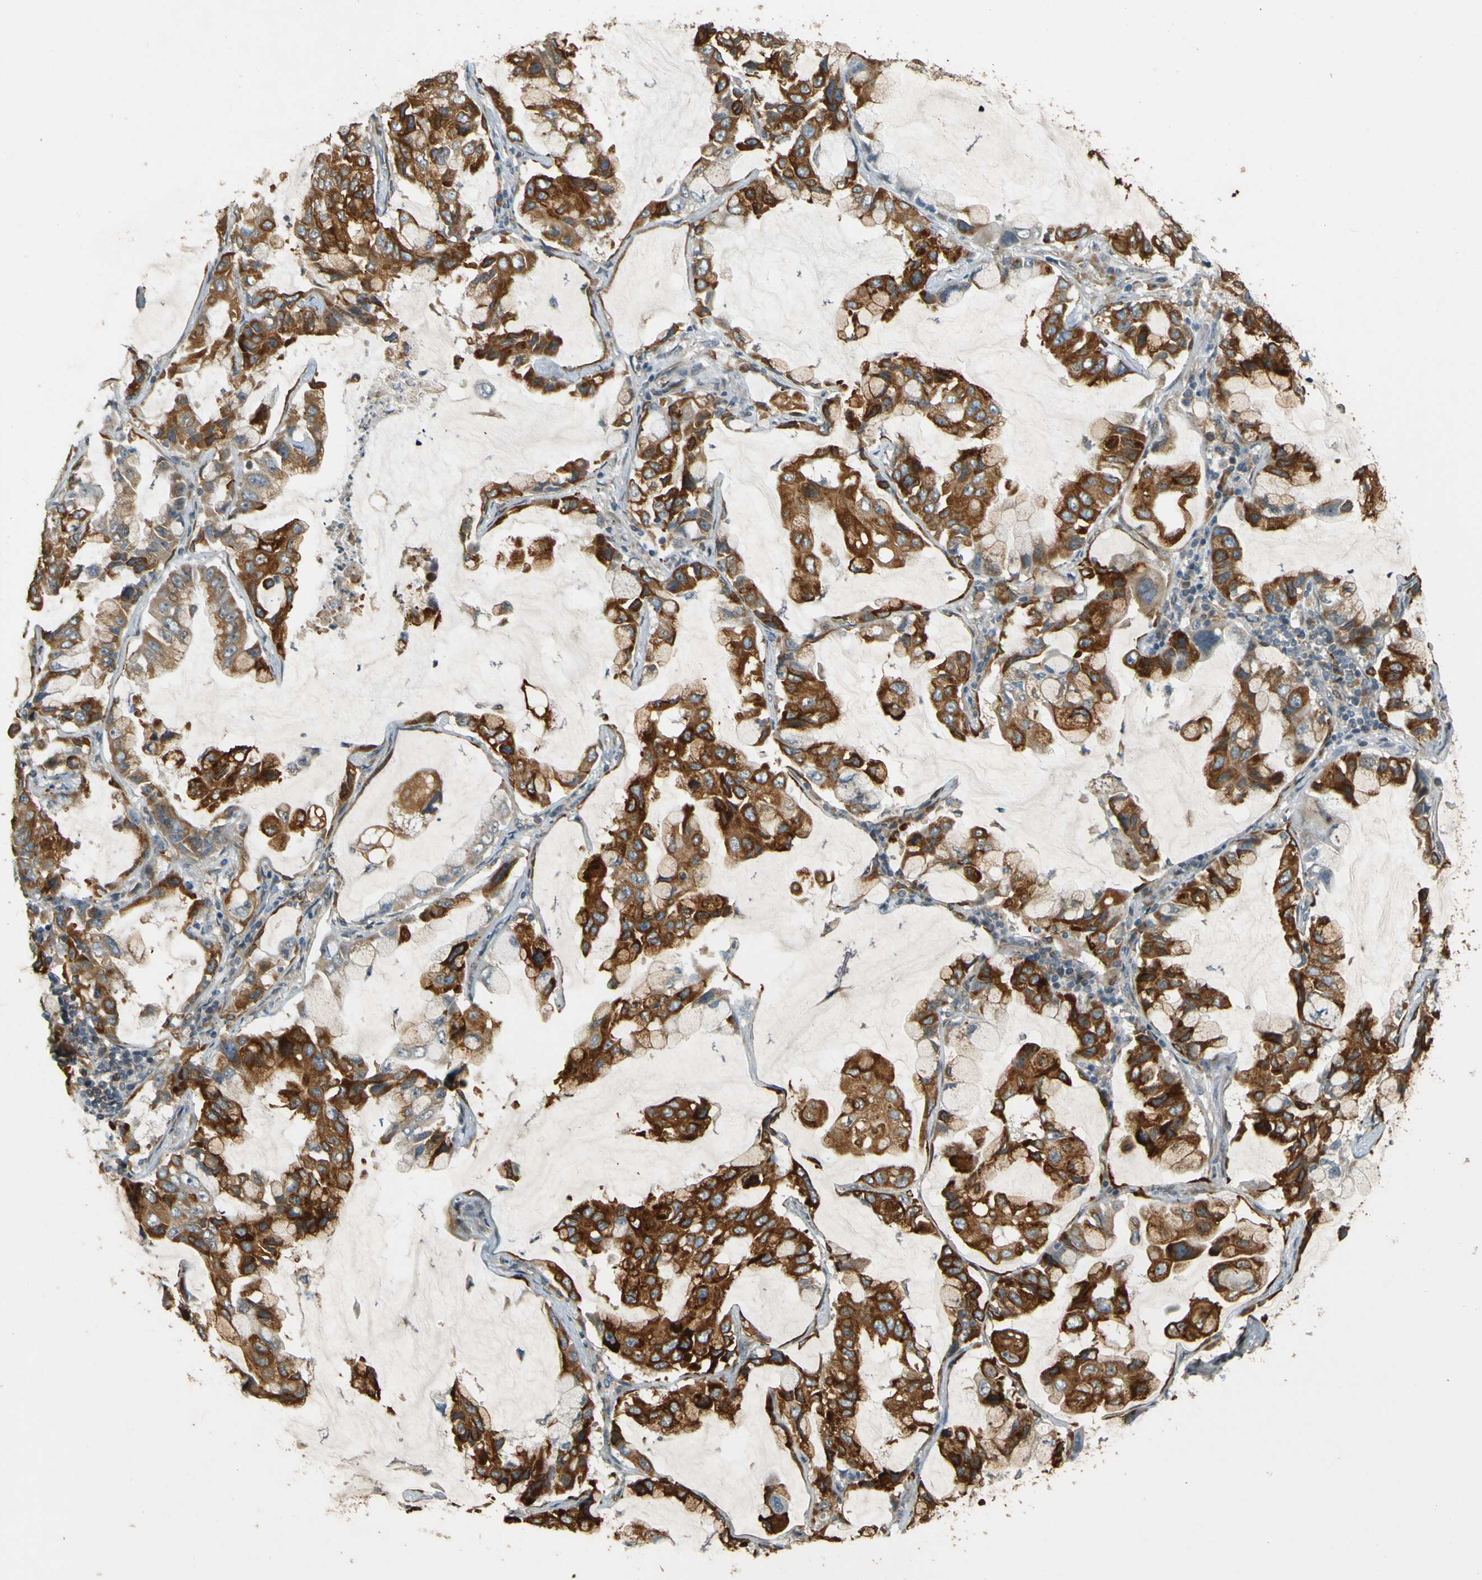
{"staining": {"intensity": "strong", "quantity": ">75%", "location": "cytoplasmic/membranous"}, "tissue": "lung cancer", "cell_type": "Tumor cells", "image_type": "cancer", "snomed": [{"axis": "morphology", "description": "Adenocarcinoma, NOS"}, {"axis": "topography", "description": "Lung"}], "caption": "The image displays a brown stain indicating the presence of a protein in the cytoplasmic/membranous of tumor cells in lung cancer (adenocarcinoma).", "gene": "LPCAT1", "patient": {"sex": "male", "age": 64}}